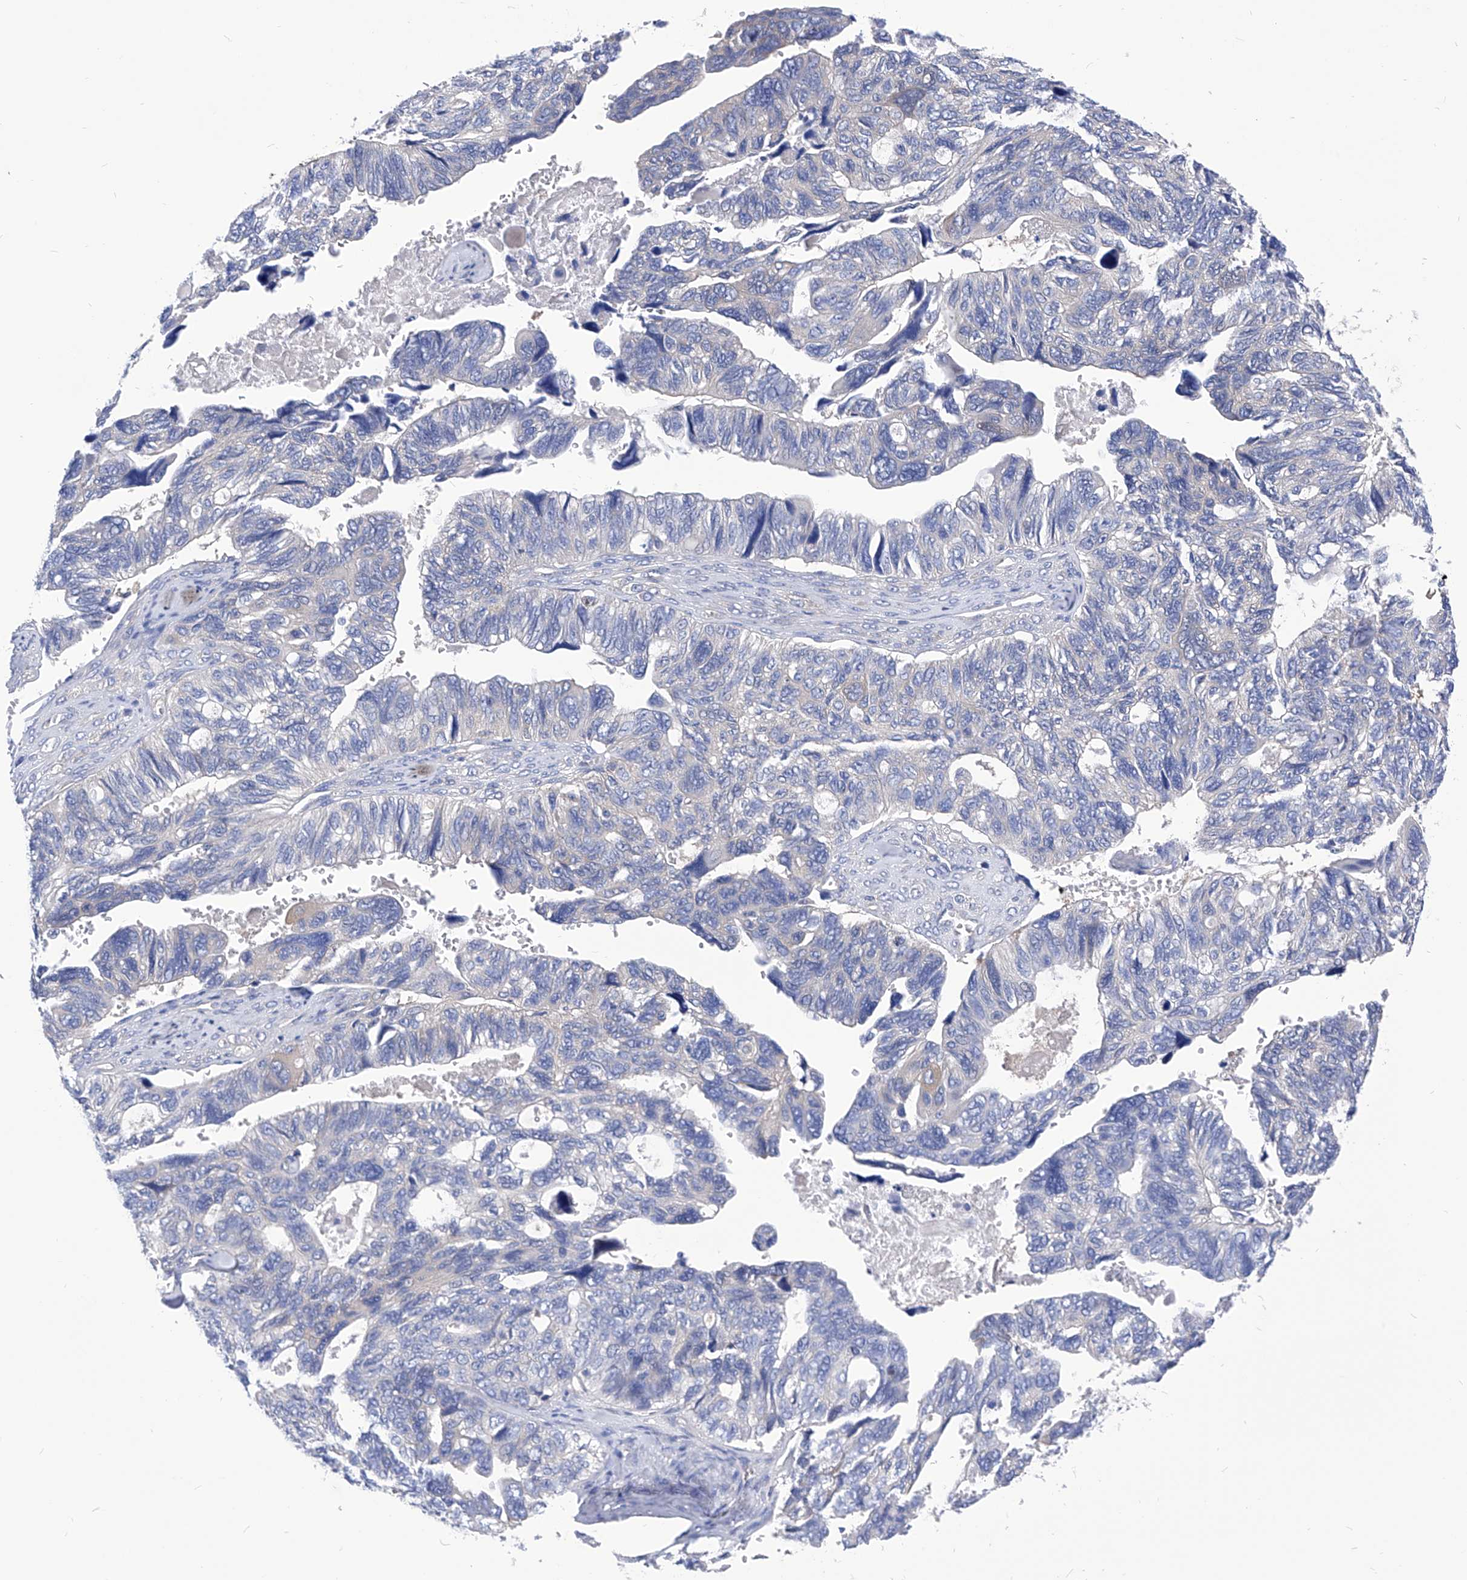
{"staining": {"intensity": "negative", "quantity": "none", "location": "none"}, "tissue": "ovarian cancer", "cell_type": "Tumor cells", "image_type": "cancer", "snomed": [{"axis": "morphology", "description": "Cystadenocarcinoma, serous, NOS"}, {"axis": "topography", "description": "Ovary"}], "caption": "The histopathology image exhibits no staining of tumor cells in ovarian serous cystadenocarcinoma.", "gene": "XPNPEP1", "patient": {"sex": "female", "age": 79}}